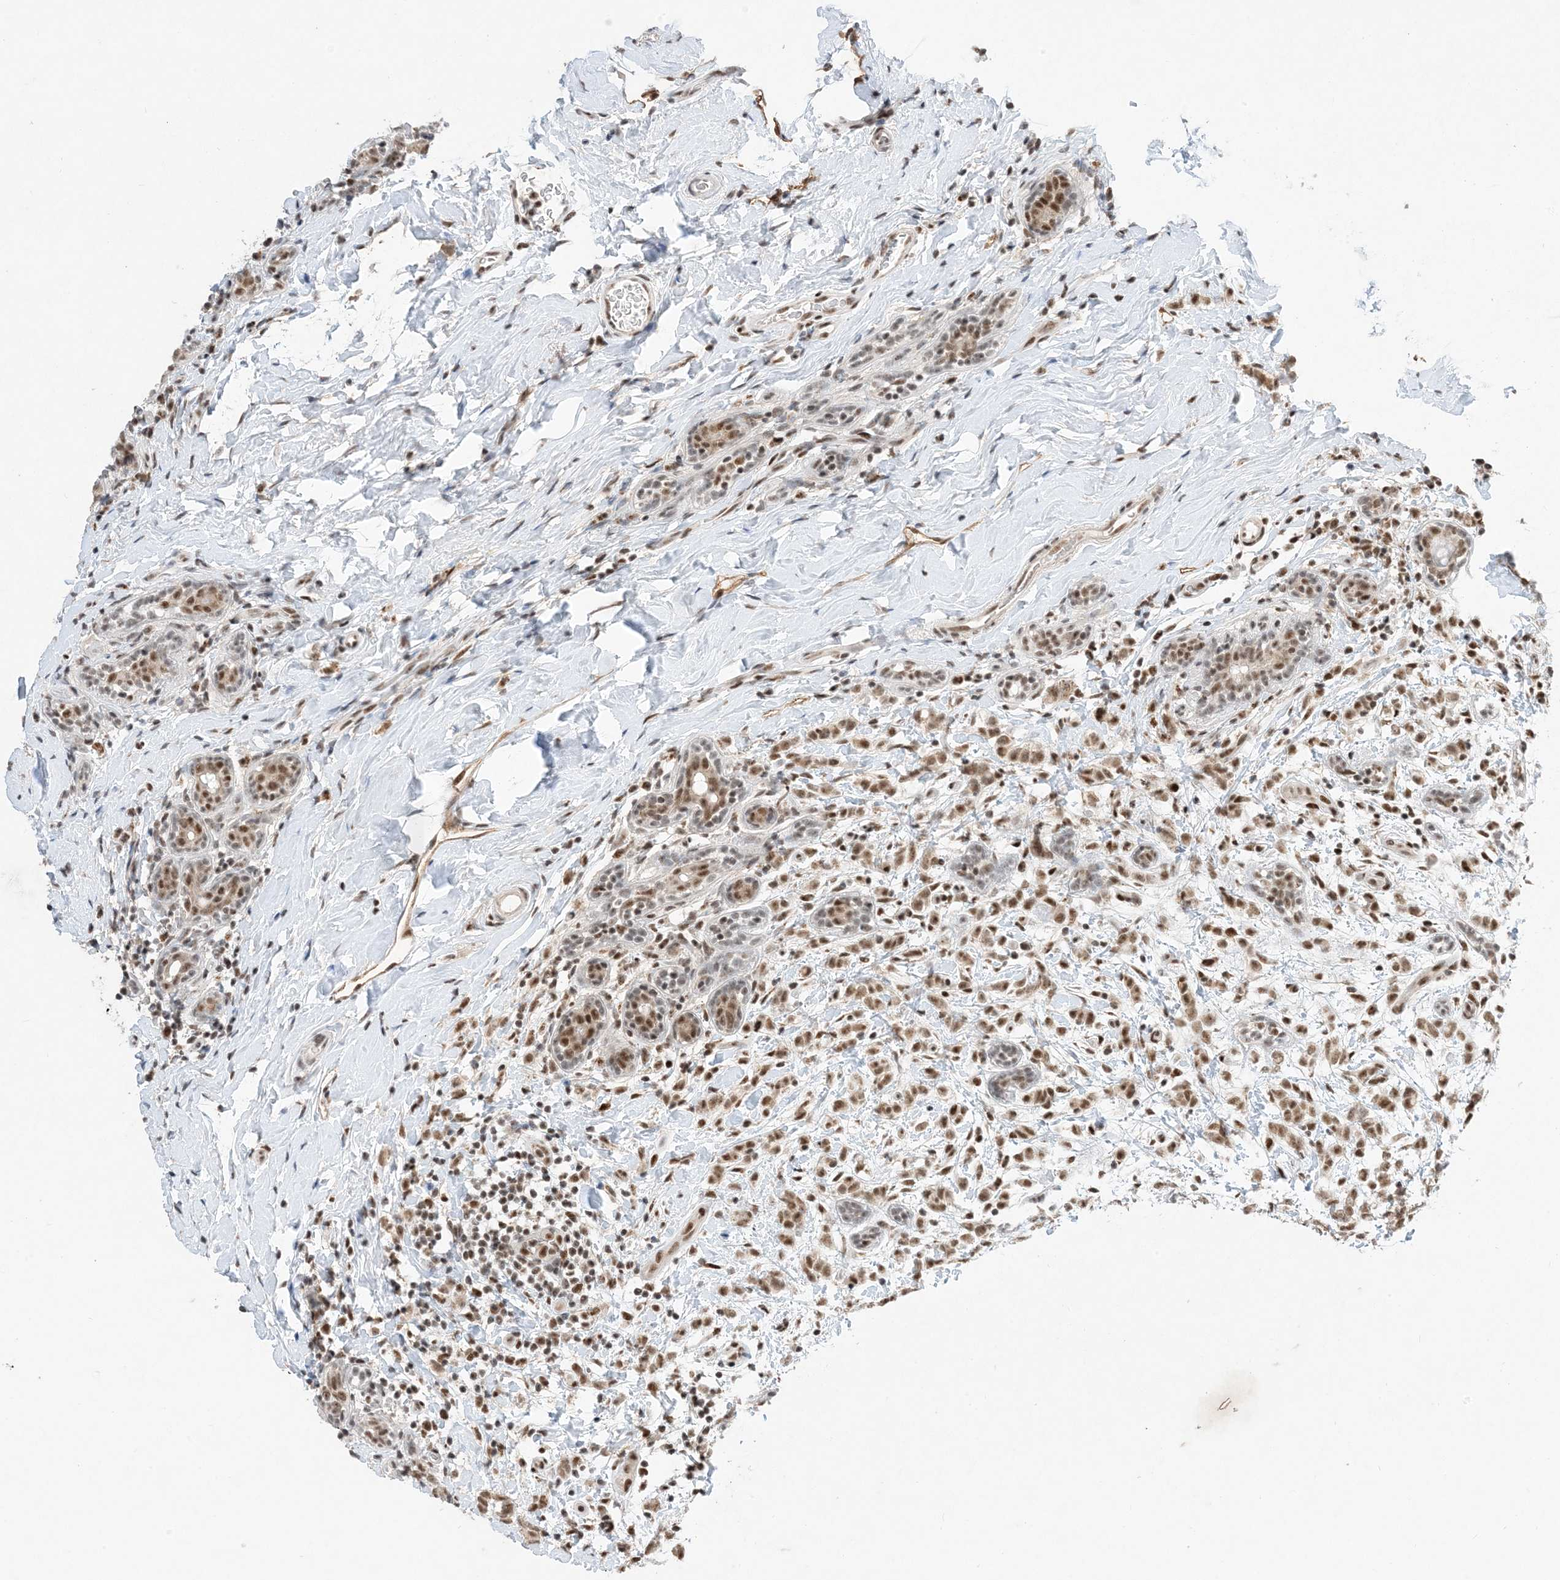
{"staining": {"intensity": "moderate", "quantity": ">75%", "location": "nuclear"}, "tissue": "breast cancer", "cell_type": "Tumor cells", "image_type": "cancer", "snomed": [{"axis": "morphology", "description": "Normal tissue, NOS"}, {"axis": "morphology", "description": "Lobular carcinoma"}, {"axis": "topography", "description": "Breast"}], "caption": "Breast cancer (lobular carcinoma) stained with a protein marker demonstrates moderate staining in tumor cells.", "gene": "SF3A3", "patient": {"sex": "female", "age": 47}}